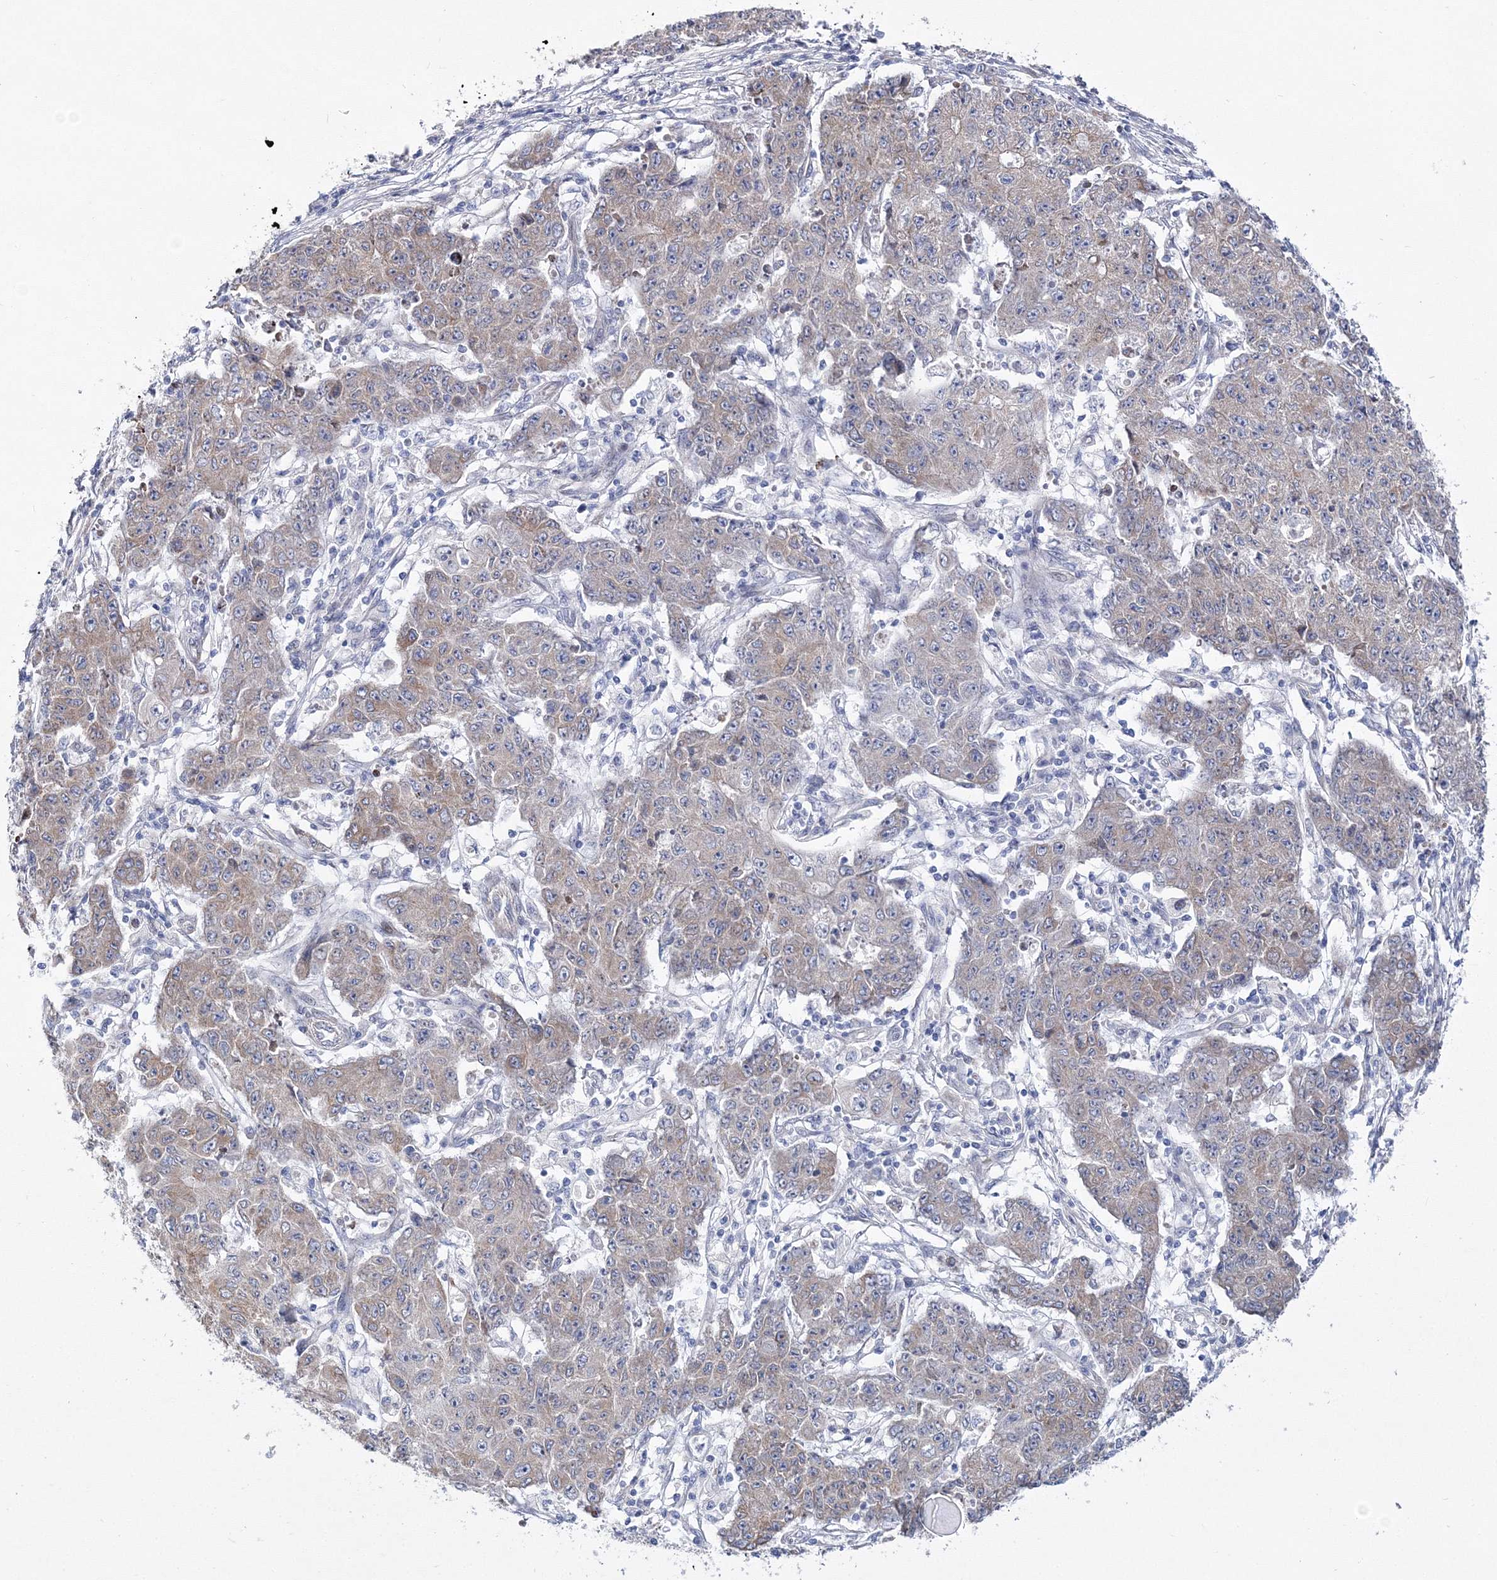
{"staining": {"intensity": "weak", "quantity": "25%-75%", "location": "cytoplasmic/membranous"}, "tissue": "ovarian cancer", "cell_type": "Tumor cells", "image_type": "cancer", "snomed": [{"axis": "morphology", "description": "Carcinoma, endometroid"}, {"axis": "topography", "description": "Ovary"}], "caption": "Immunohistochemistry (IHC) of human endometroid carcinoma (ovarian) displays low levels of weak cytoplasmic/membranous positivity in about 25%-75% of tumor cells.", "gene": "ARHGAP32", "patient": {"sex": "female", "age": 42}}